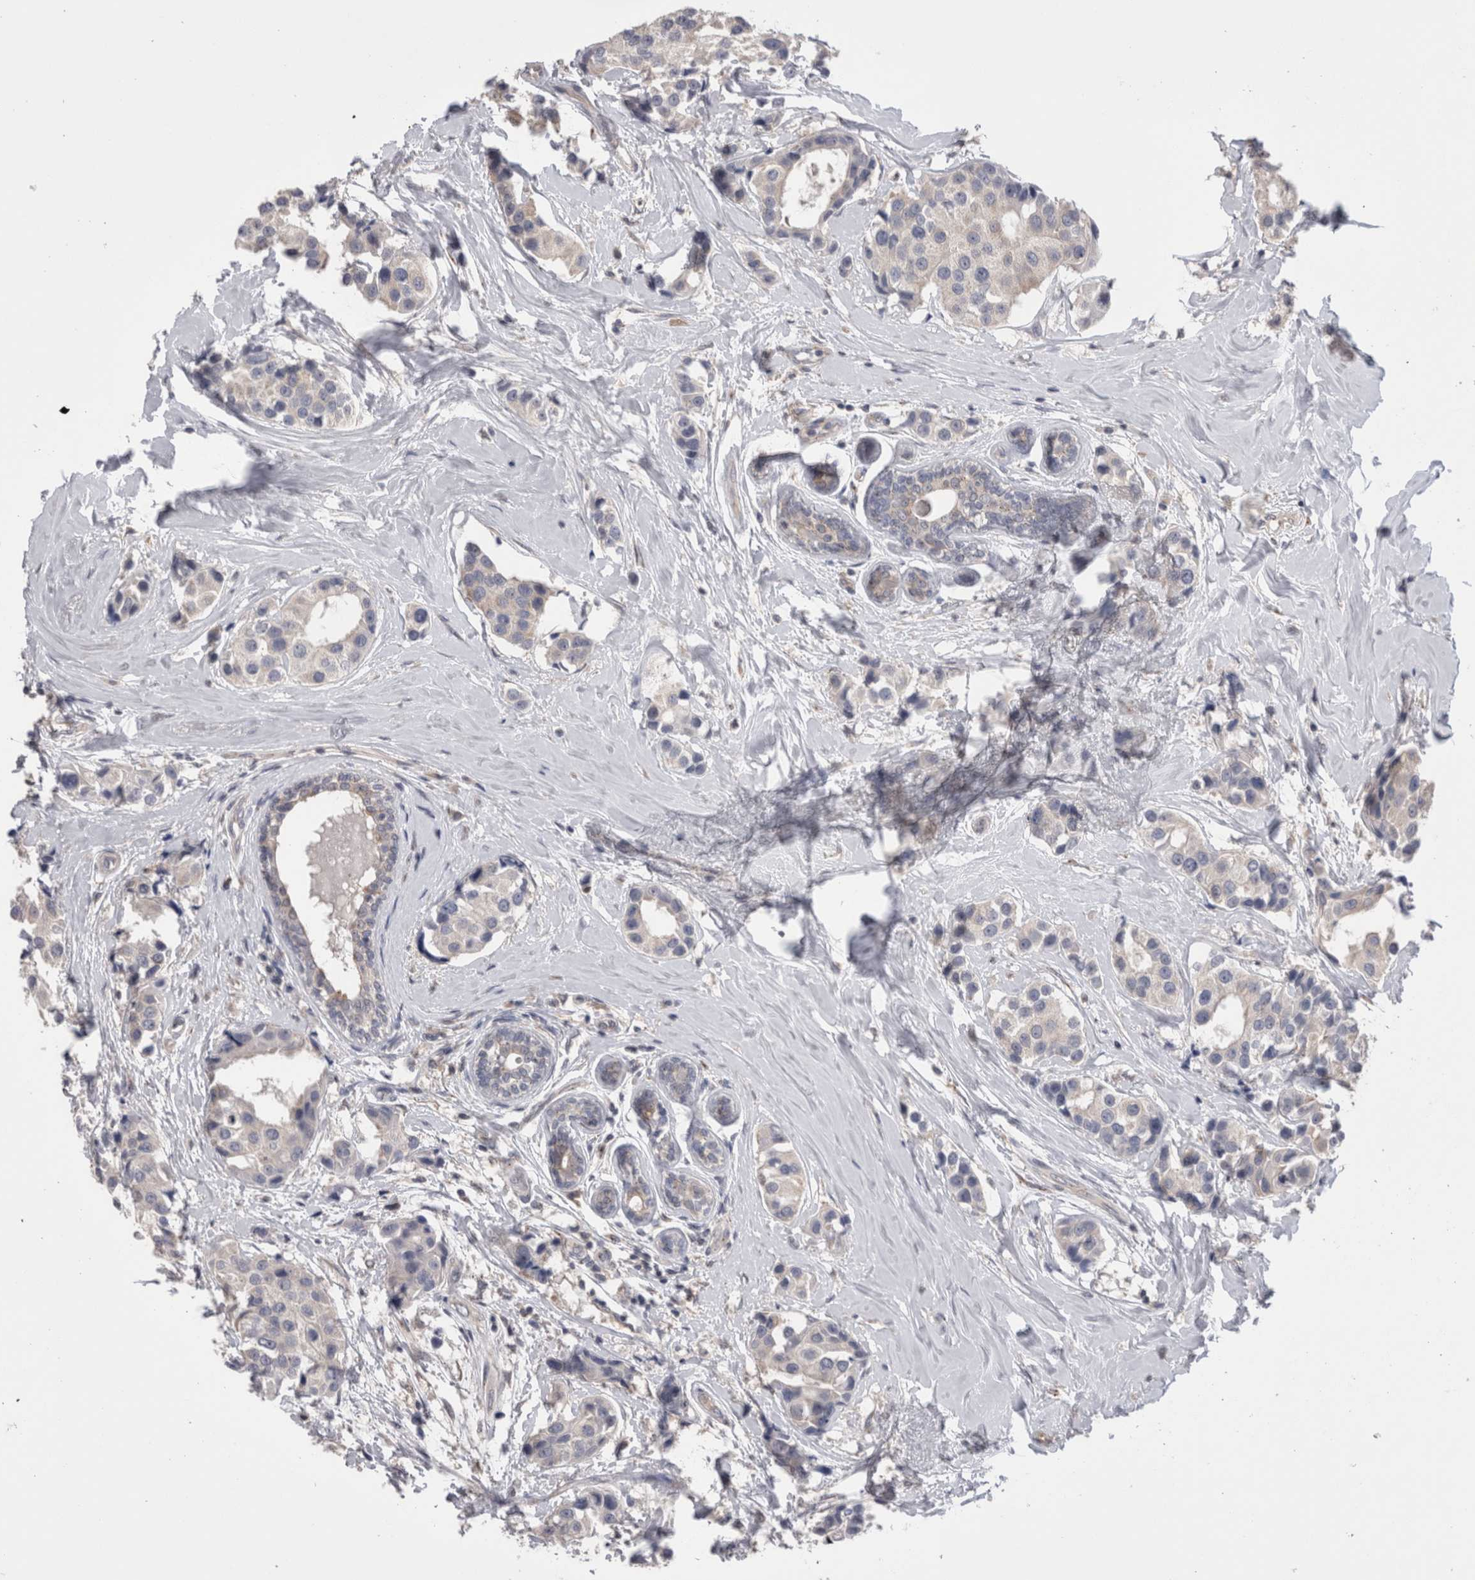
{"staining": {"intensity": "negative", "quantity": "none", "location": "none"}, "tissue": "breast cancer", "cell_type": "Tumor cells", "image_type": "cancer", "snomed": [{"axis": "morphology", "description": "Normal tissue, NOS"}, {"axis": "morphology", "description": "Duct carcinoma"}, {"axis": "topography", "description": "Breast"}], "caption": "Tumor cells show no significant expression in intraductal carcinoma (breast). (DAB immunohistochemistry (IHC) visualized using brightfield microscopy, high magnification).", "gene": "DCTN6", "patient": {"sex": "female", "age": 39}}